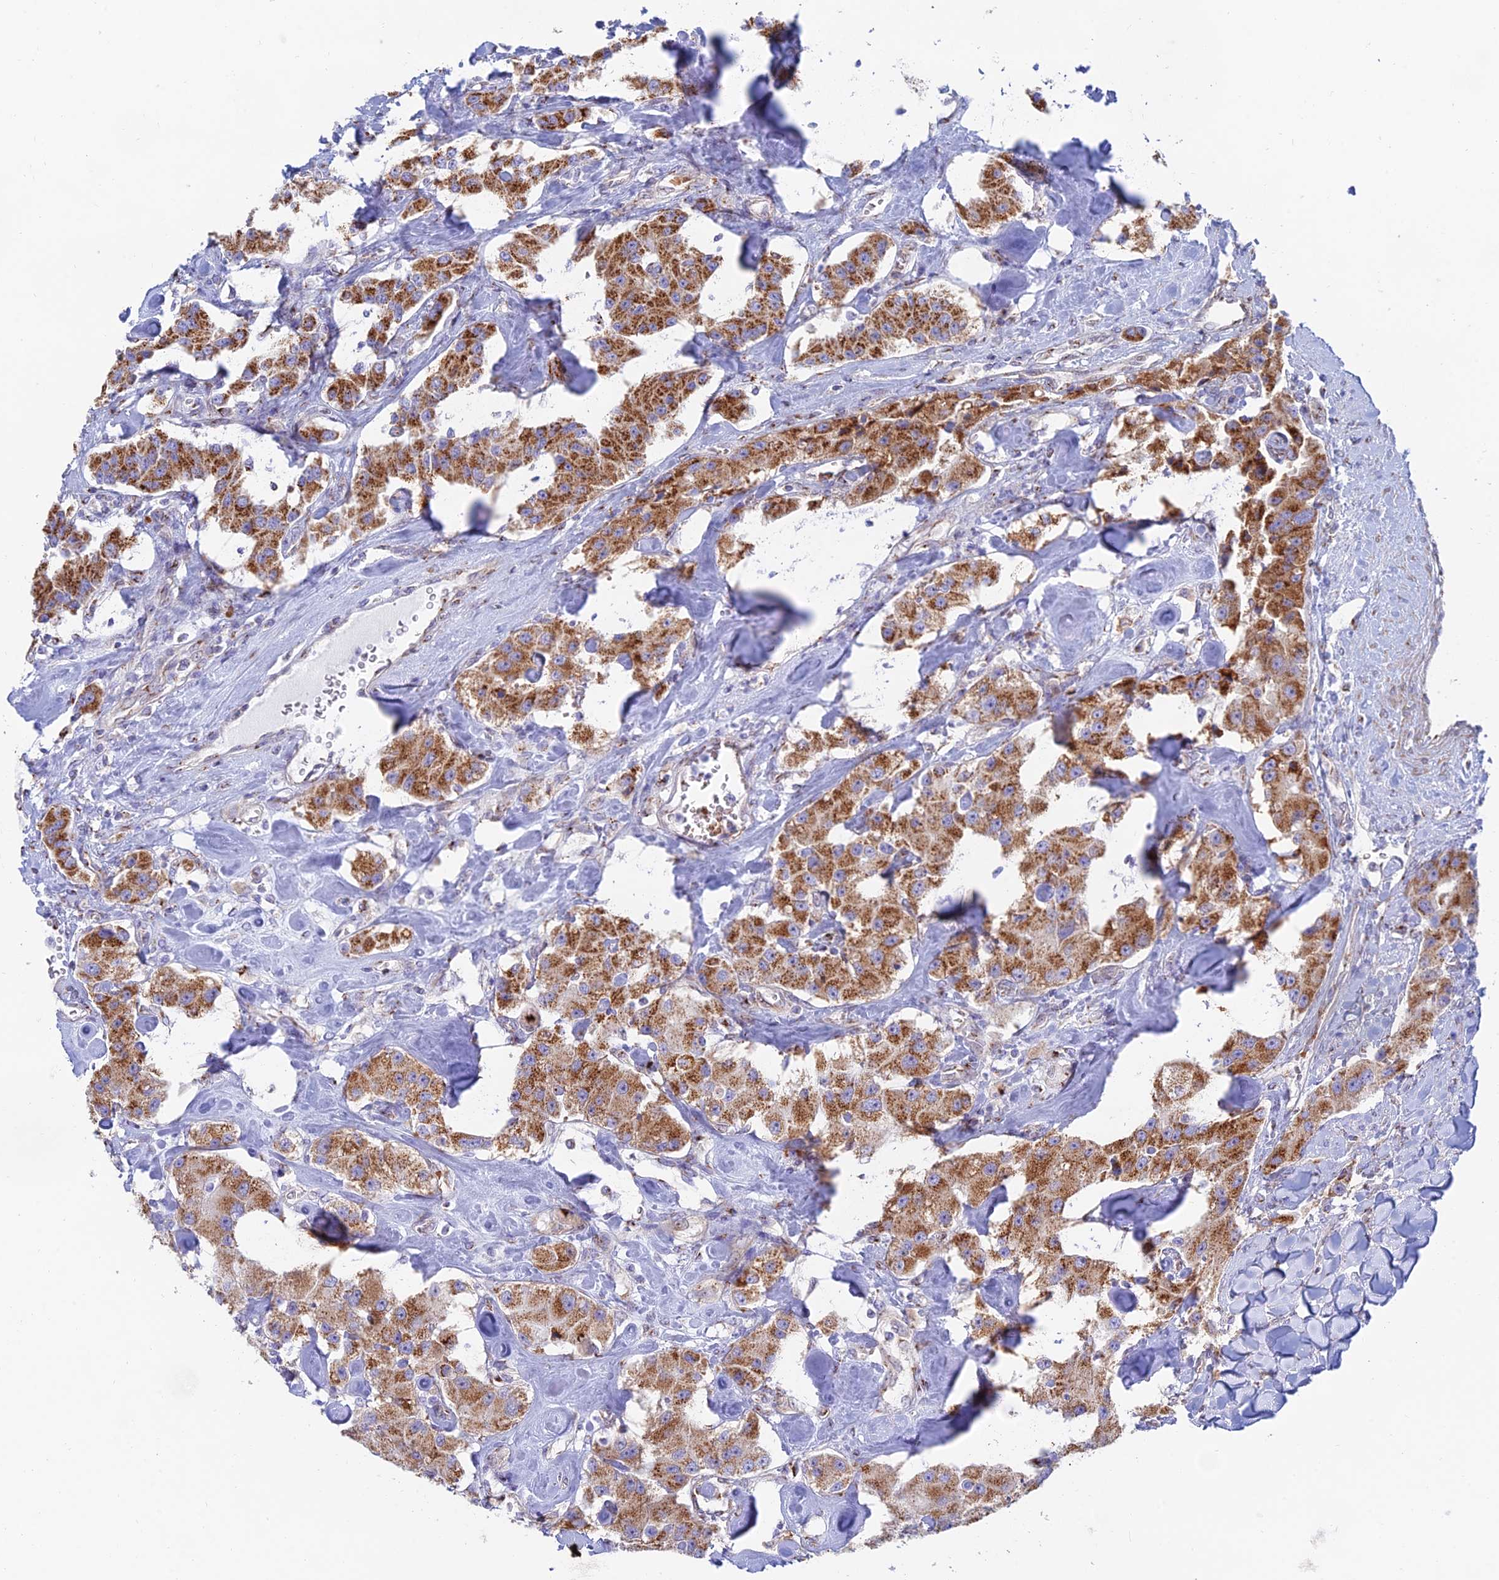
{"staining": {"intensity": "moderate", "quantity": ">75%", "location": "cytoplasmic/membranous"}, "tissue": "carcinoid", "cell_type": "Tumor cells", "image_type": "cancer", "snomed": [{"axis": "morphology", "description": "Carcinoid, malignant, NOS"}, {"axis": "topography", "description": "Pancreas"}], "caption": "Approximately >75% of tumor cells in human carcinoid exhibit moderate cytoplasmic/membranous protein expression as visualized by brown immunohistochemical staining.", "gene": "HS2ST1", "patient": {"sex": "male", "age": 41}}